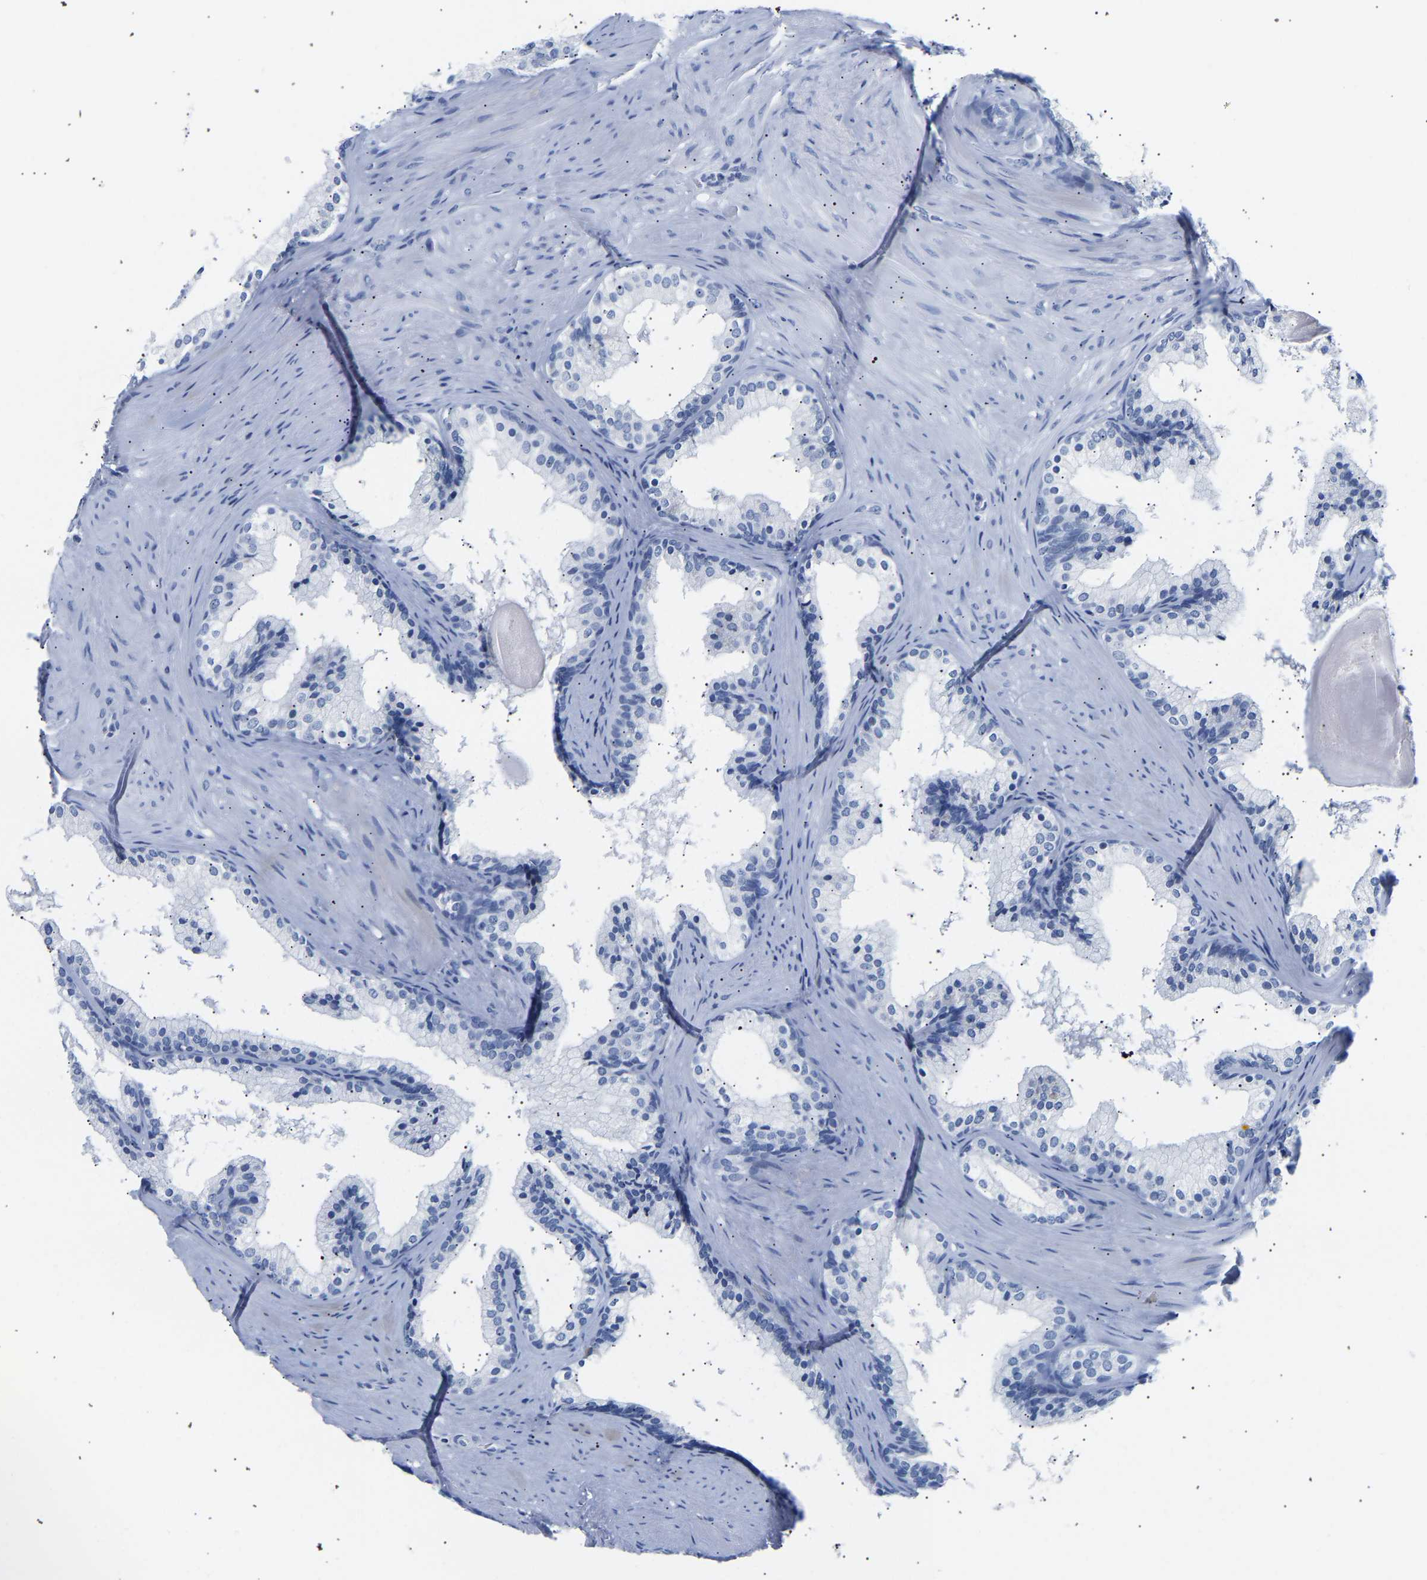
{"staining": {"intensity": "negative", "quantity": "none", "location": "none"}, "tissue": "prostate cancer", "cell_type": "Tumor cells", "image_type": "cancer", "snomed": [{"axis": "morphology", "description": "Adenocarcinoma, Low grade"}, {"axis": "topography", "description": "Prostate"}], "caption": "Immunohistochemistry micrograph of adenocarcinoma (low-grade) (prostate) stained for a protein (brown), which demonstrates no positivity in tumor cells.", "gene": "SPINK2", "patient": {"sex": "male", "age": 69}}